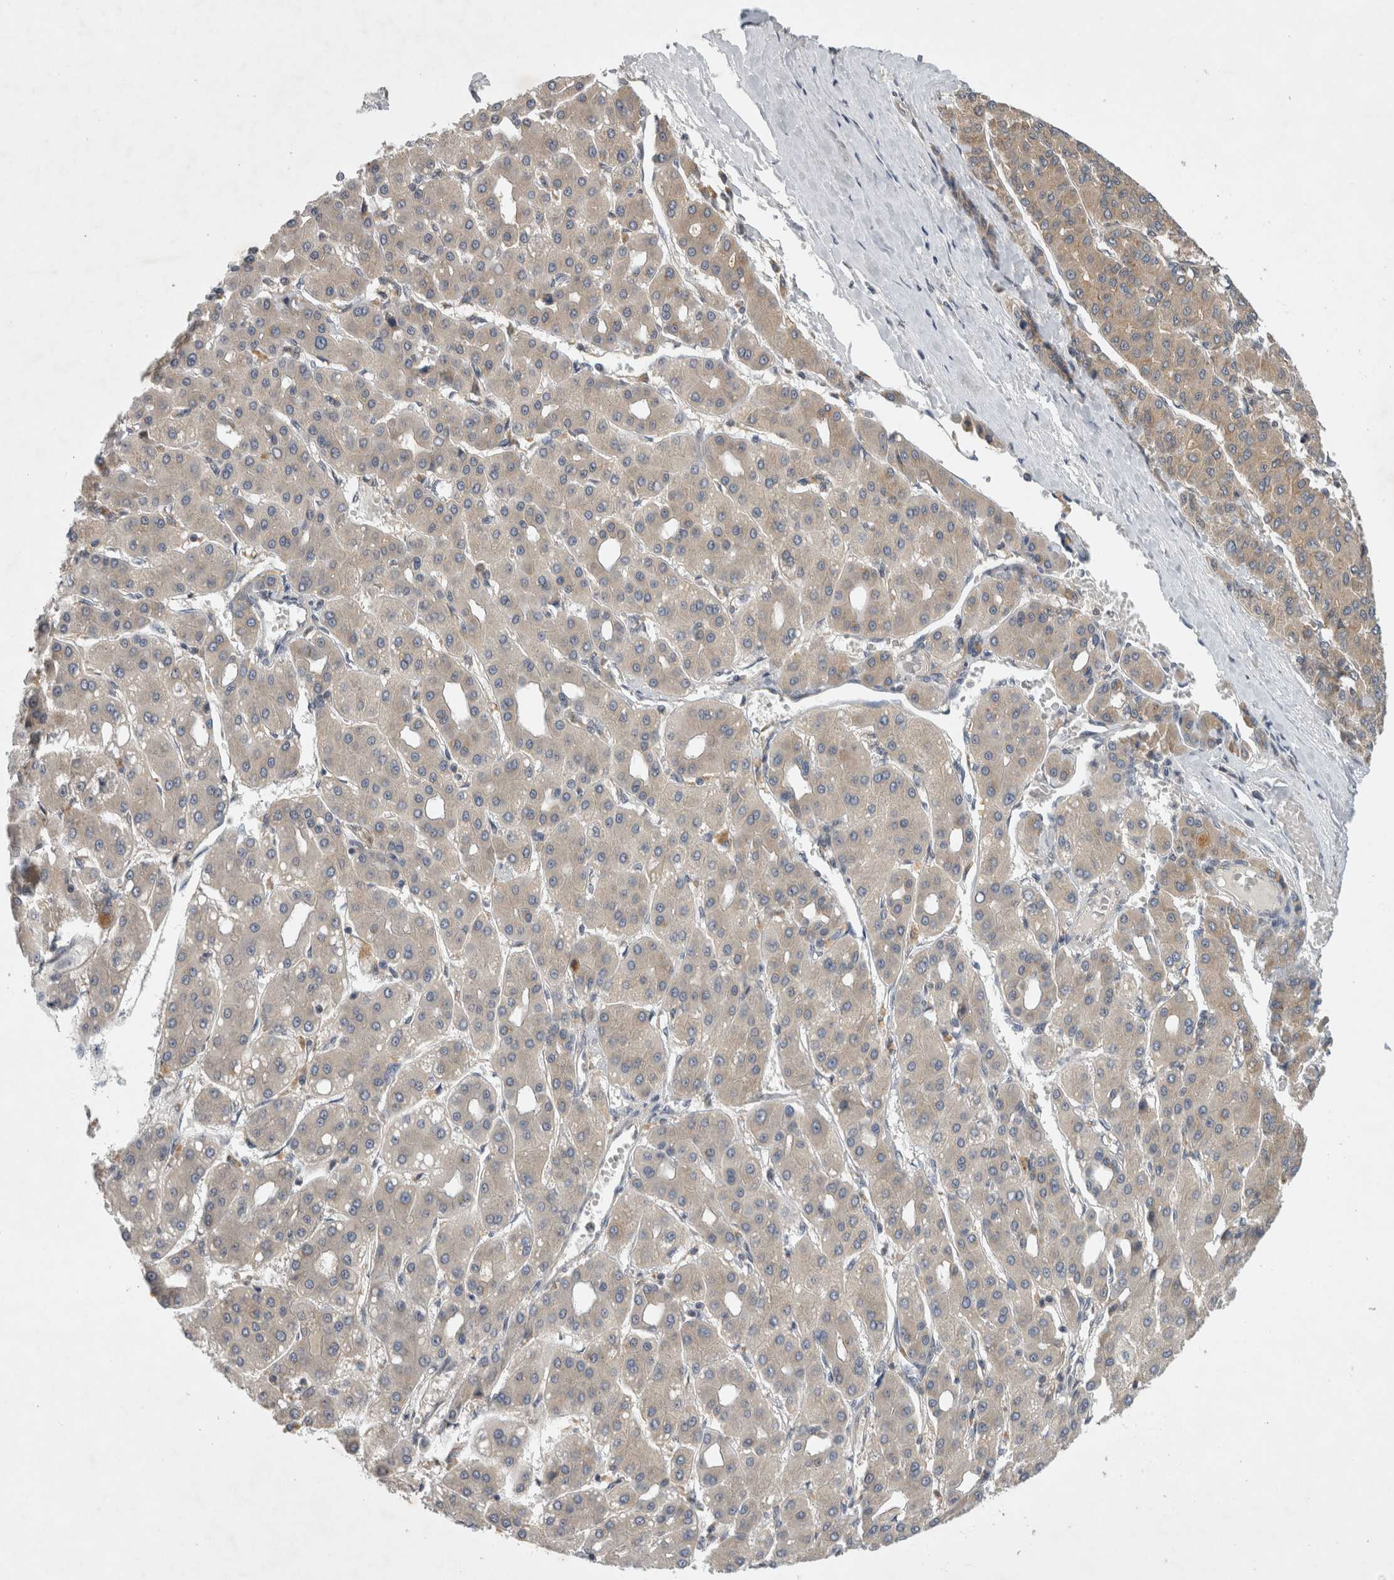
{"staining": {"intensity": "weak", "quantity": "25%-75%", "location": "cytoplasmic/membranous"}, "tissue": "liver cancer", "cell_type": "Tumor cells", "image_type": "cancer", "snomed": [{"axis": "morphology", "description": "Carcinoma, Hepatocellular, NOS"}, {"axis": "topography", "description": "Liver"}], "caption": "Immunohistochemistry (IHC) (DAB) staining of human liver hepatocellular carcinoma demonstrates weak cytoplasmic/membranous protein expression in approximately 25%-75% of tumor cells.", "gene": "AASDHPPT", "patient": {"sex": "male", "age": 65}}